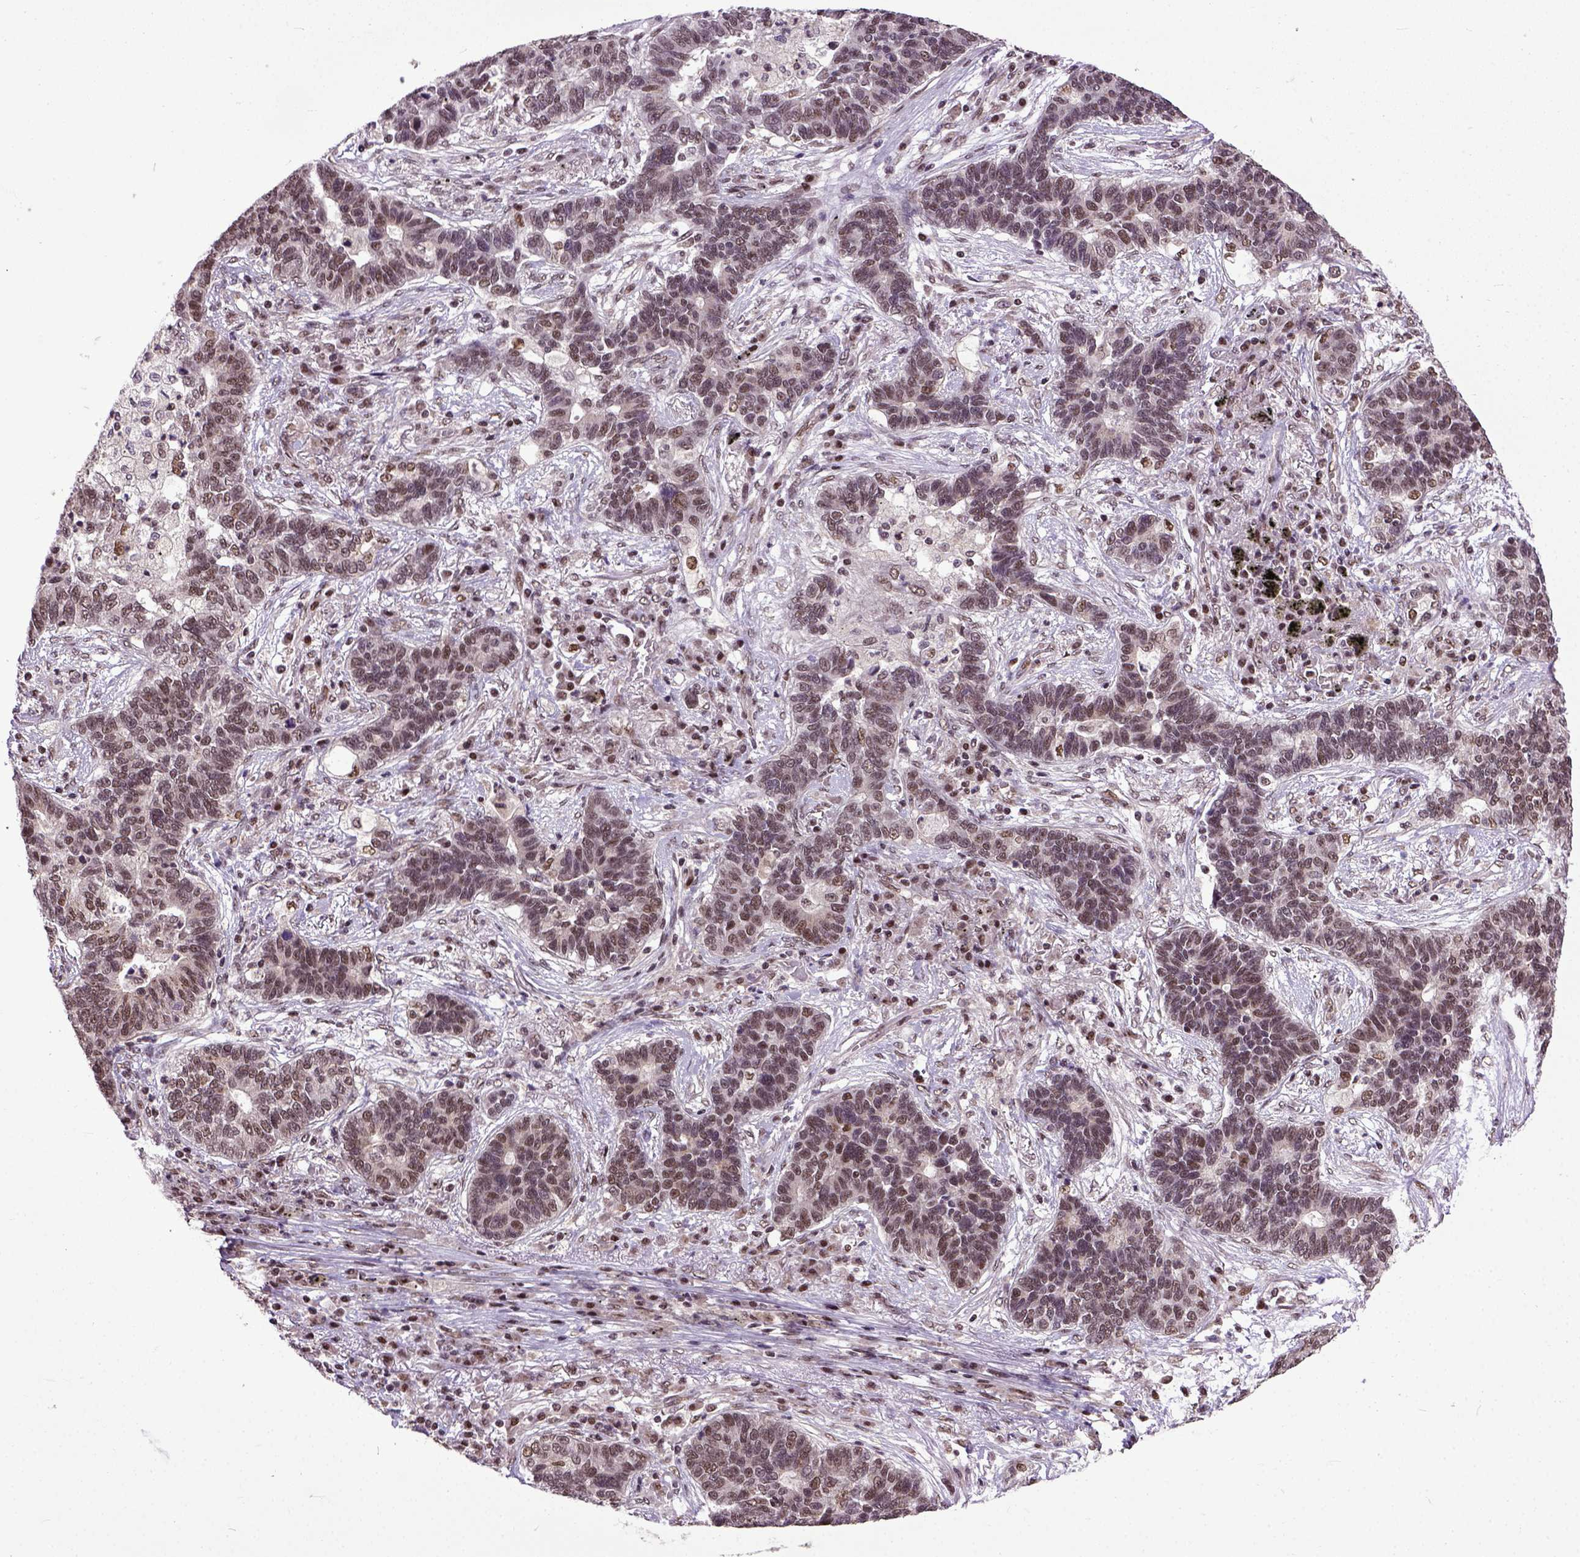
{"staining": {"intensity": "moderate", "quantity": ">75%", "location": "nuclear"}, "tissue": "lung cancer", "cell_type": "Tumor cells", "image_type": "cancer", "snomed": [{"axis": "morphology", "description": "Adenocarcinoma, NOS"}, {"axis": "topography", "description": "Lung"}], "caption": "Protein analysis of lung cancer tissue reveals moderate nuclear staining in about >75% of tumor cells.", "gene": "UBA3", "patient": {"sex": "female", "age": 57}}